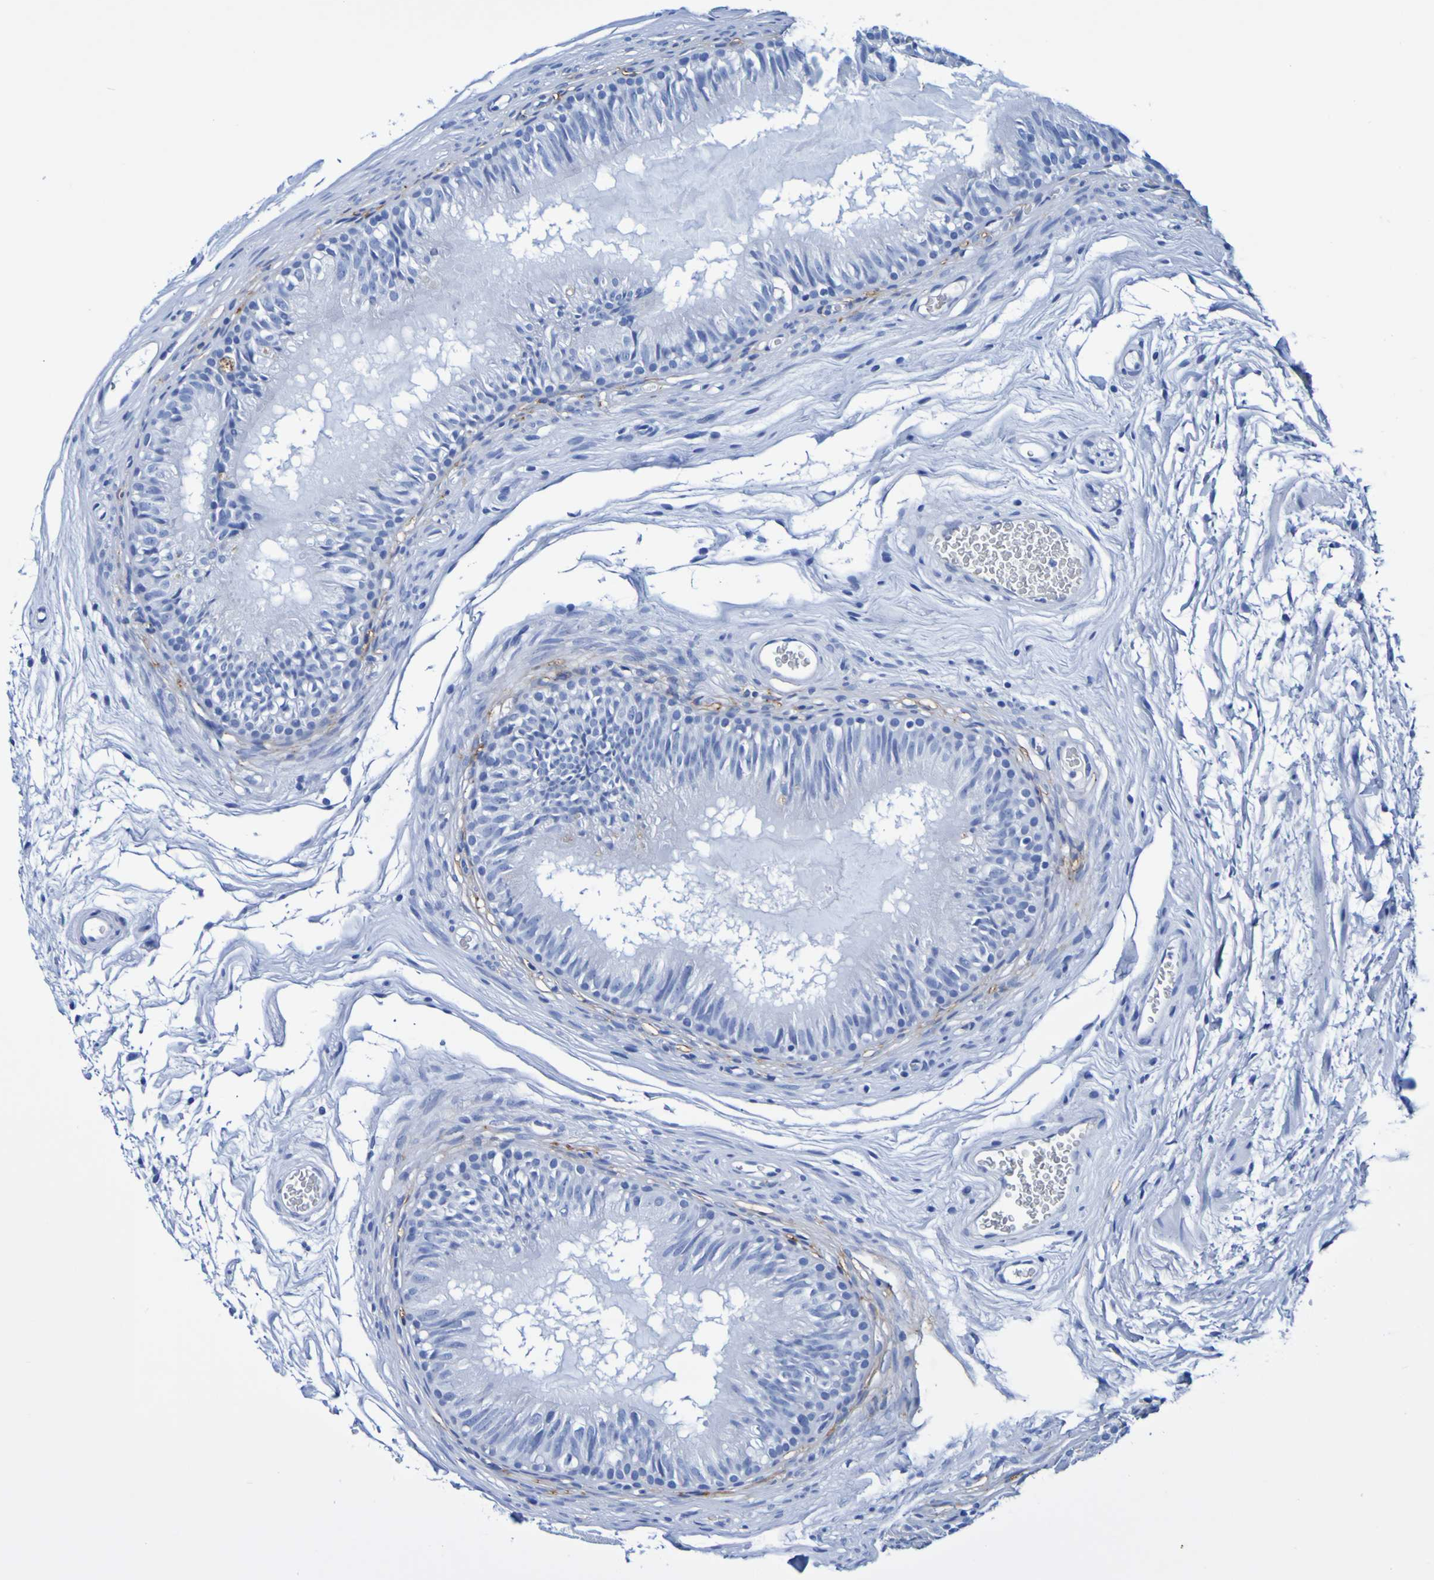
{"staining": {"intensity": "negative", "quantity": "none", "location": "none"}, "tissue": "epididymis", "cell_type": "Glandular cells", "image_type": "normal", "snomed": [{"axis": "morphology", "description": "Normal tissue, NOS"}, {"axis": "topography", "description": "Epididymis"}], "caption": "An IHC image of normal epididymis is shown. There is no staining in glandular cells of epididymis.", "gene": "DPEP1", "patient": {"sex": "male", "age": 36}}